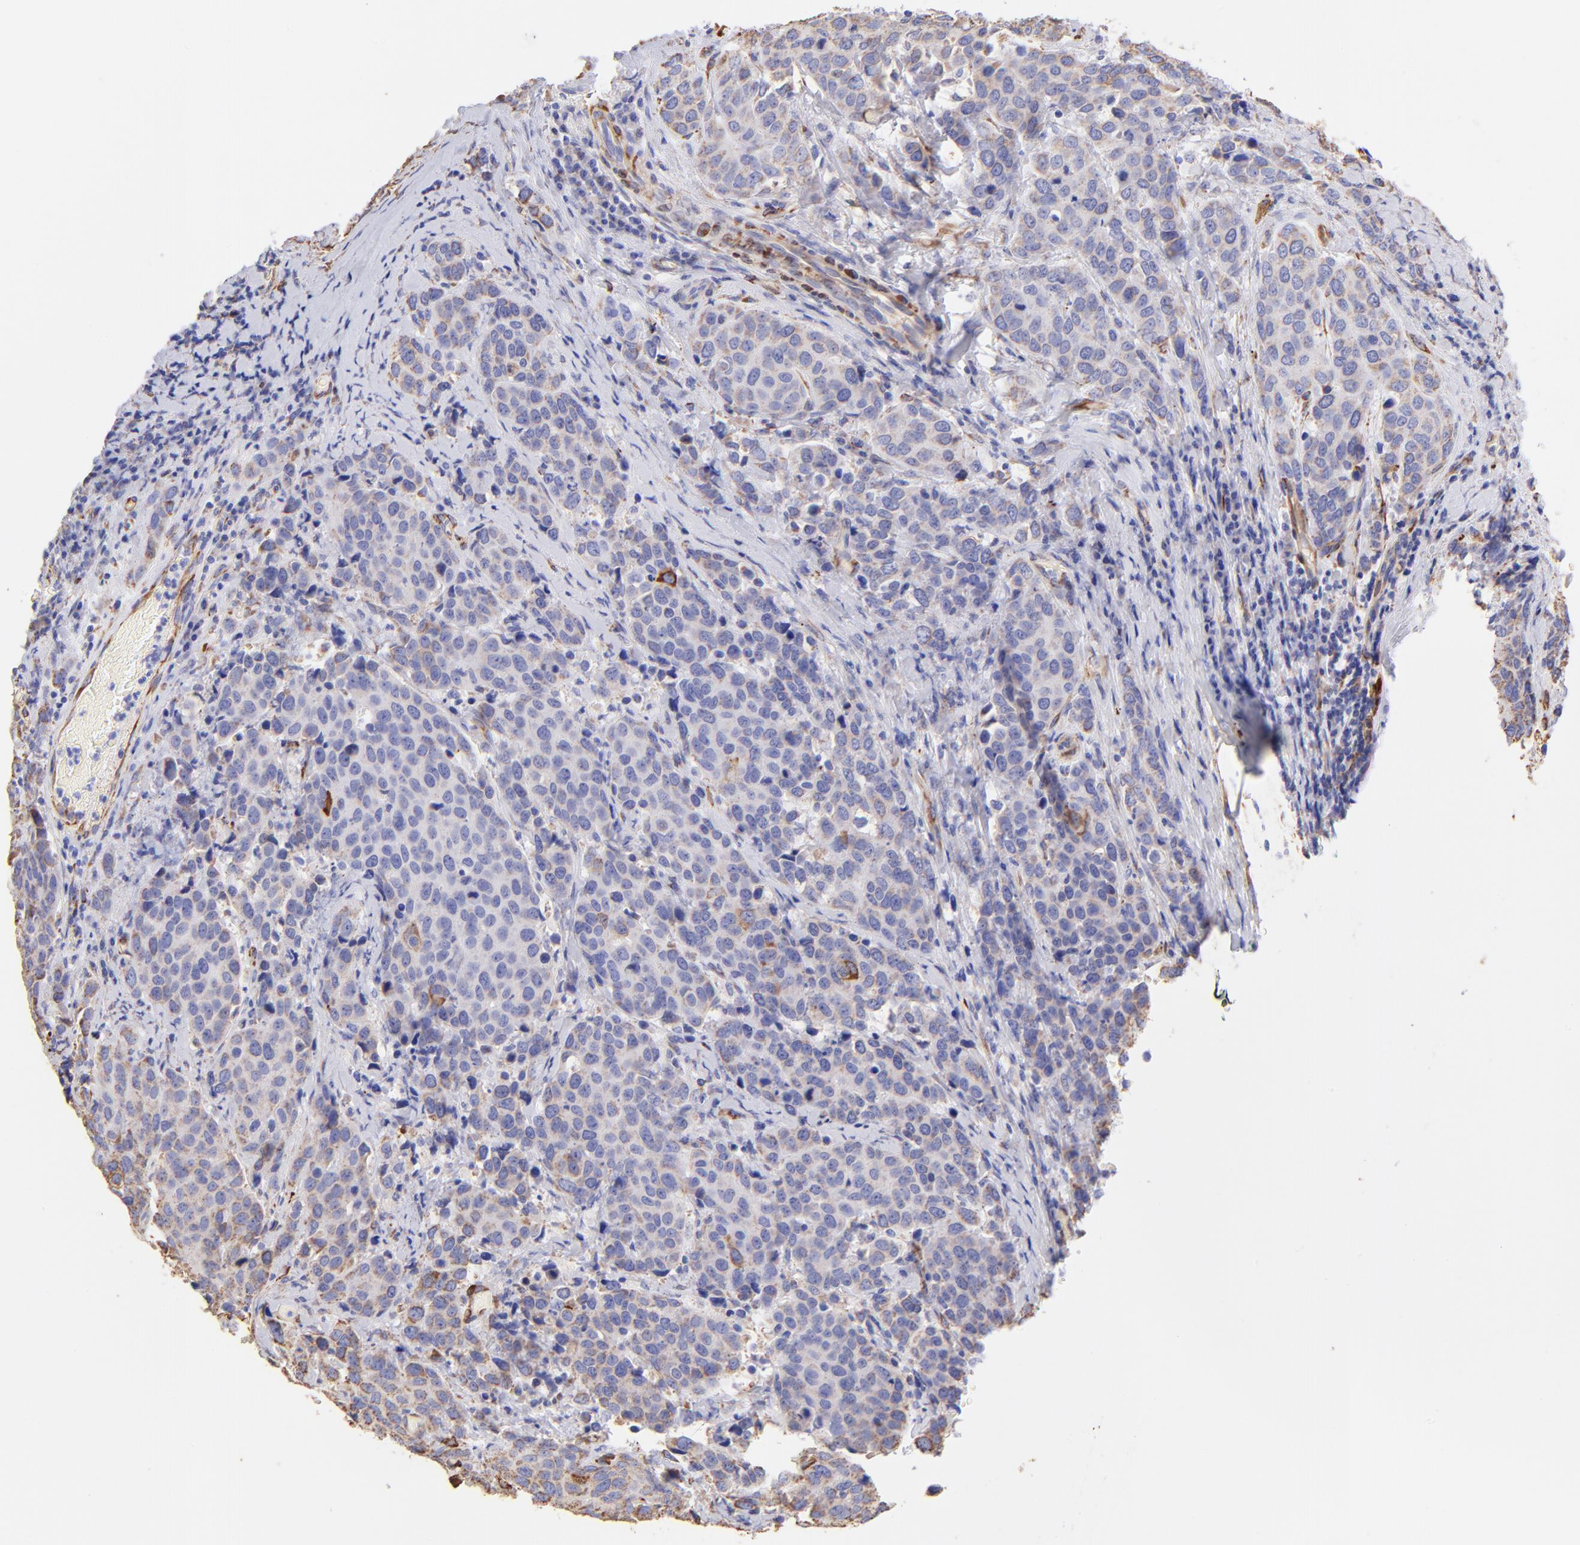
{"staining": {"intensity": "weak", "quantity": "<25%", "location": "cytoplasmic/membranous"}, "tissue": "cervical cancer", "cell_type": "Tumor cells", "image_type": "cancer", "snomed": [{"axis": "morphology", "description": "Squamous cell carcinoma, NOS"}, {"axis": "topography", "description": "Cervix"}], "caption": "Tumor cells show no significant positivity in cervical cancer (squamous cell carcinoma). (DAB (3,3'-diaminobenzidine) IHC, high magnification).", "gene": "SPARC", "patient": {"sex": "female", "age": 54}}